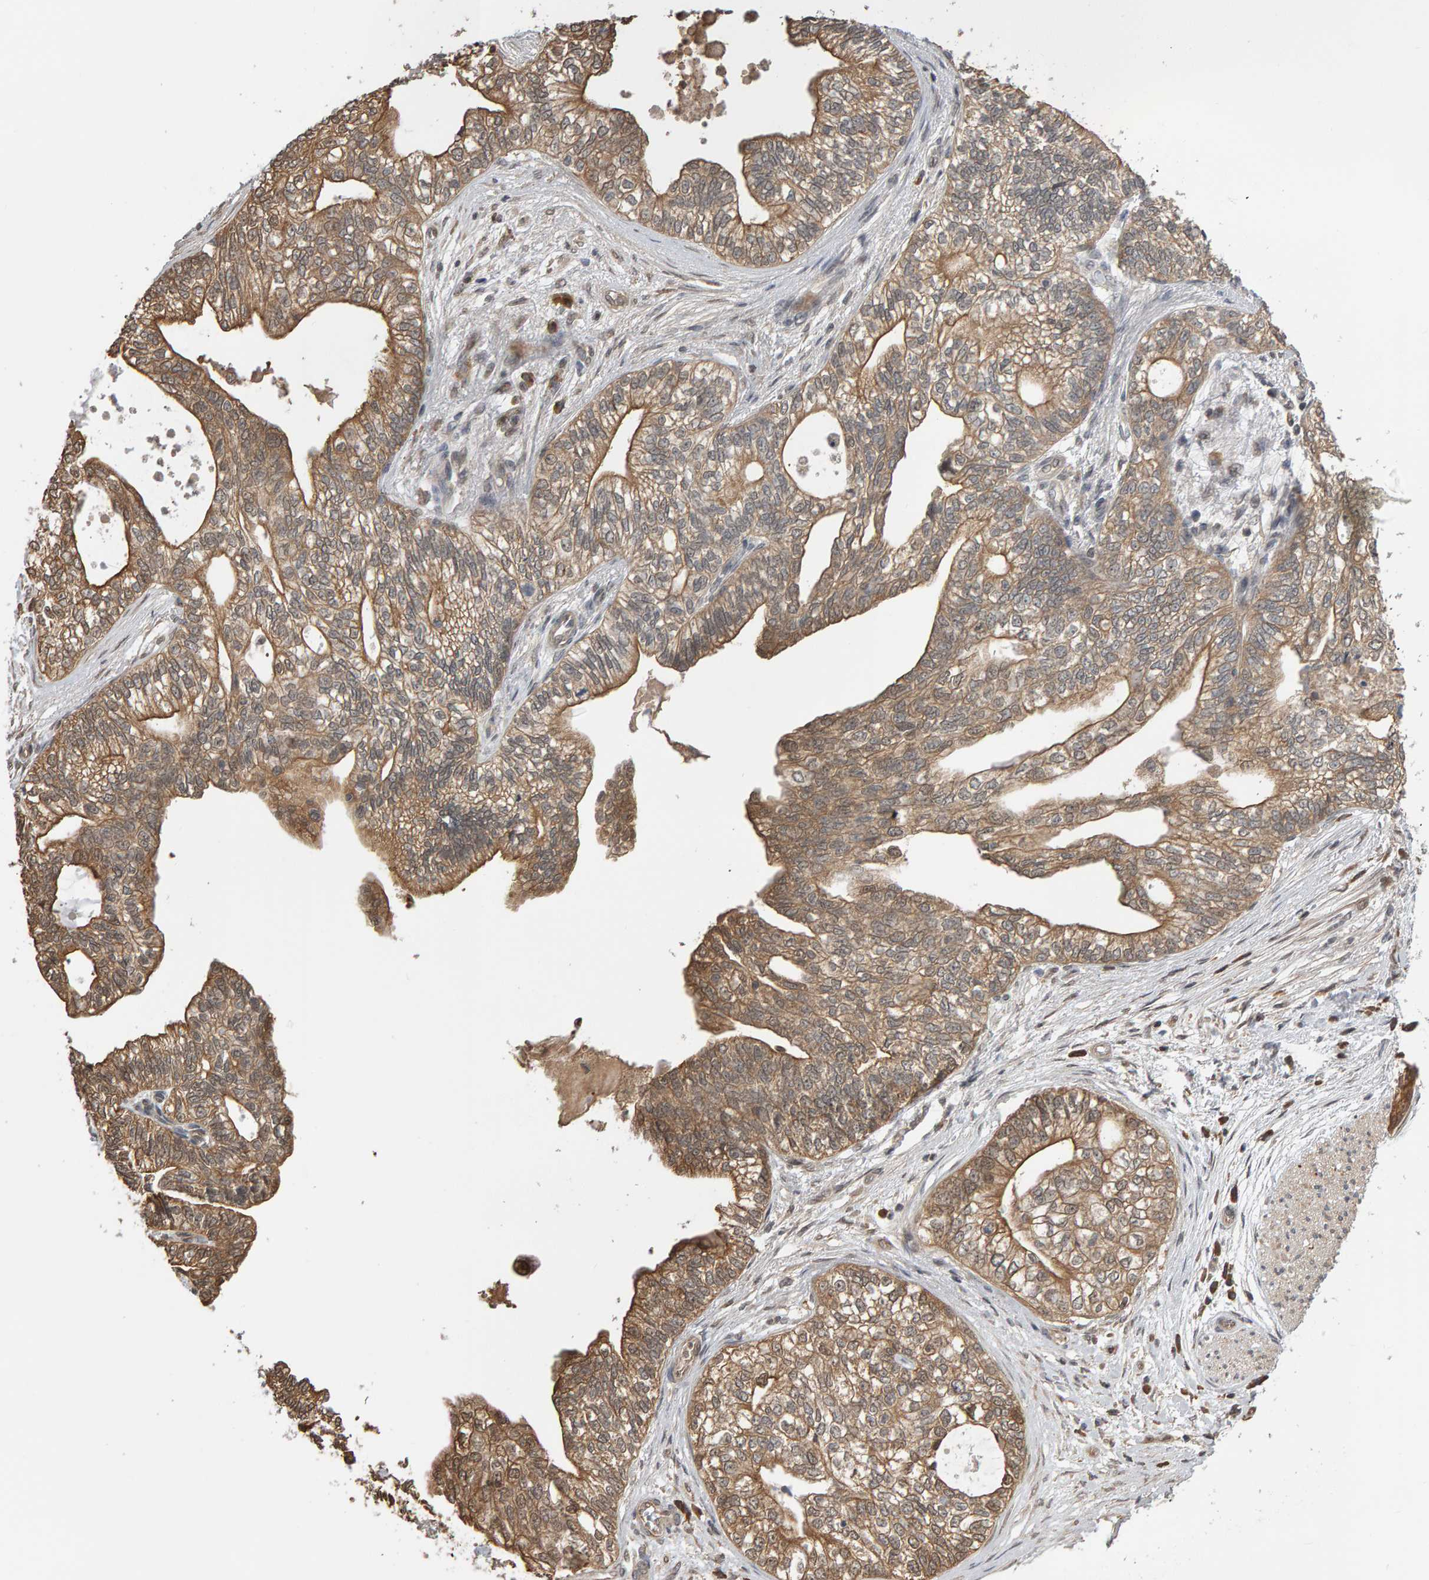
{"staining": {"intensity": "moderate", "quantity": ">75%", "location": "cytoplasmic/membranous"}, "tissue": "pancreatic cancer", "cell_type": "Tumor cells", "image_type": "cancer", "snomed": [{"axis": "morphology", "description": "Adenocarcinoma, NOS"}, {"axis": "topography", "description": "Pancreas"}], "caption": "A medium amount of moderate cytoplasmic/membranous positivity is present in about >75% of tumor cells in pancreatic cancer tissue.", "gene": "COASY", "patient": {"sex": "male", "age": 72}}